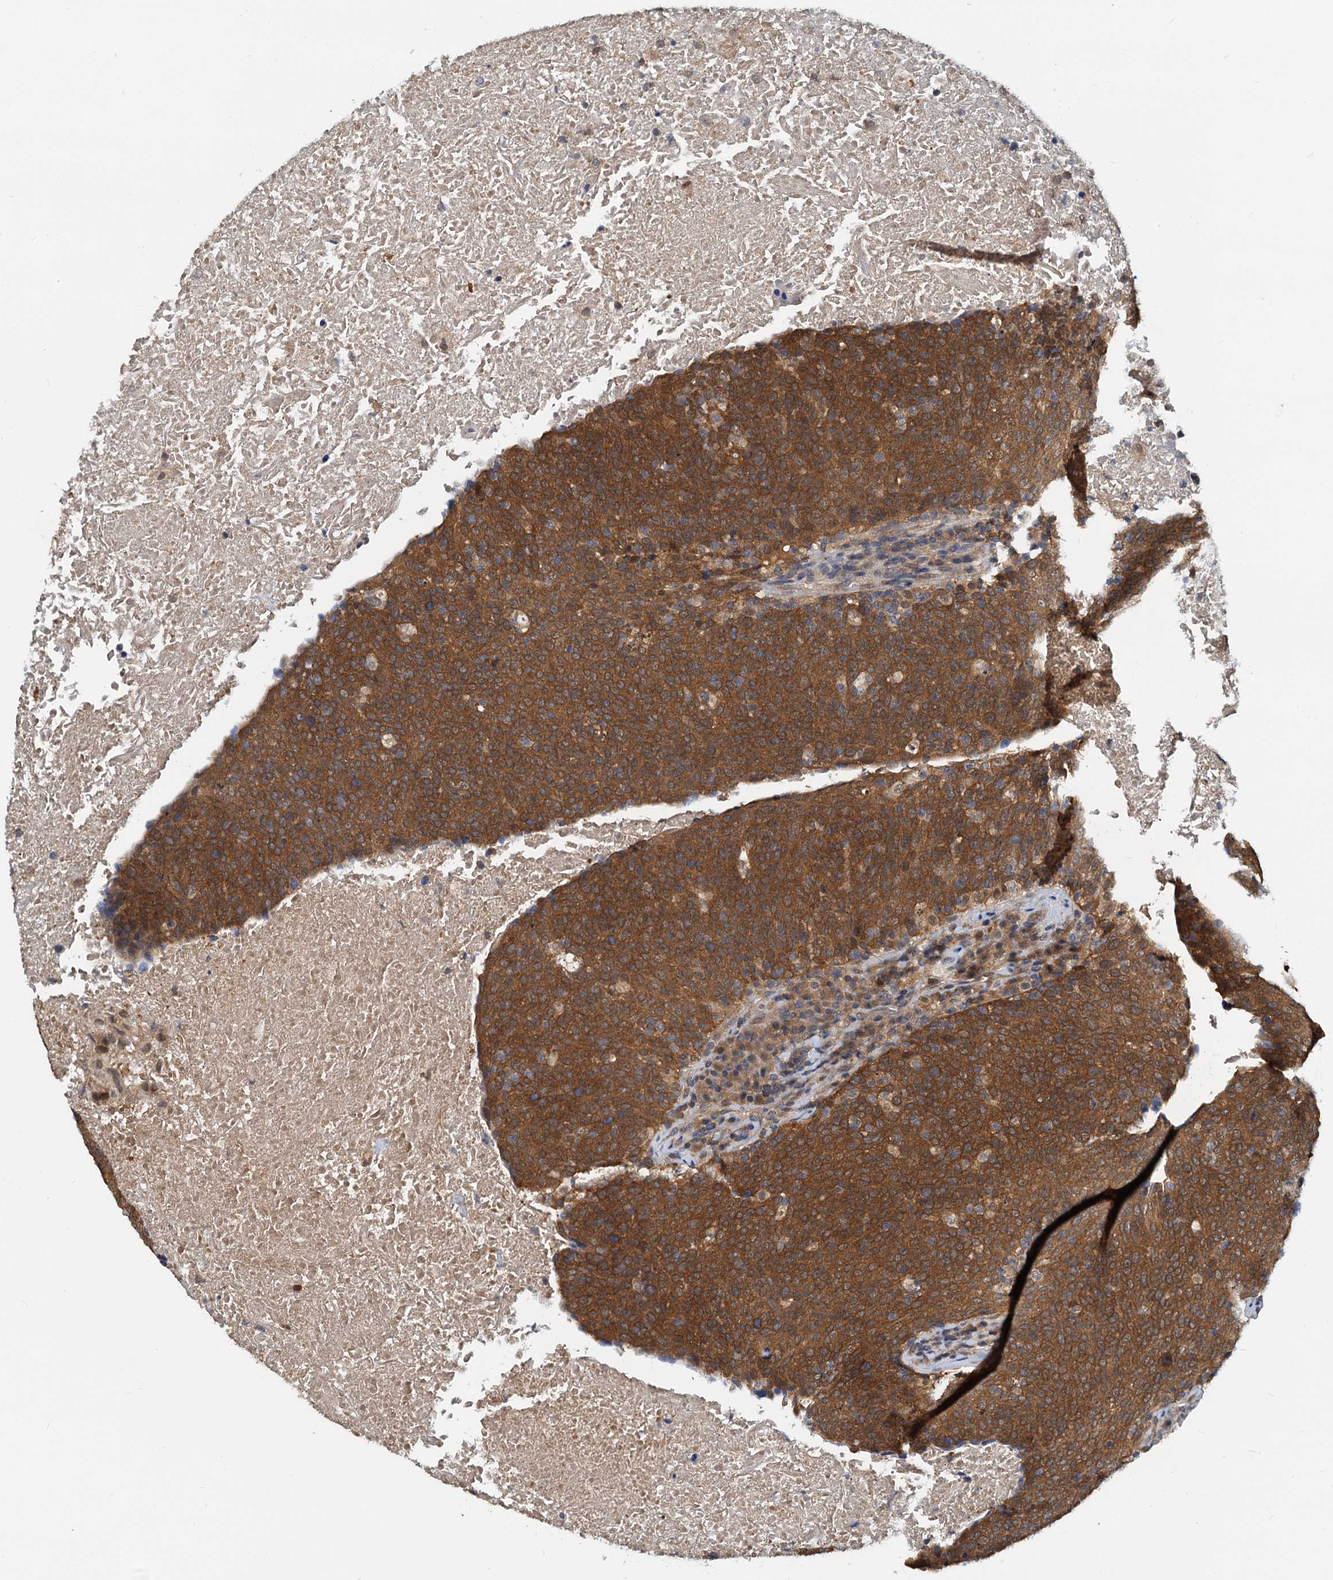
{"staining": {"intensity": "strong", "quantity": ">75%", "location": "cytoplasmic/membranous"}, "tissue": "head and neck cancer", "cell_type": "Tumor cells", "image_type": "cancer", "snomed": [{"axis": "morphology", "description": "Squamous cell carcinoma, NOS"}, {"axis": "morphology", "description": "Squamous cell carcinoma, metastatic, NOS"}, {"axis": "topography", "description": "Lymph node"}, {"axis": "topography", "description": "Head-Neck"}], "caption": "IHC photomicrograph of neoplastic tissue: human head and neck squamous cell carcinoma stained using immunohistochemistry (IHC) displays high levels of strong protein expression localized specifically in the cytoplasmic/membranous of tumor cells, appearing as a cytoplasmic/membranous brown color.", "gene": "PTGES3", "patient": {"sex": "male", "age": 62}}